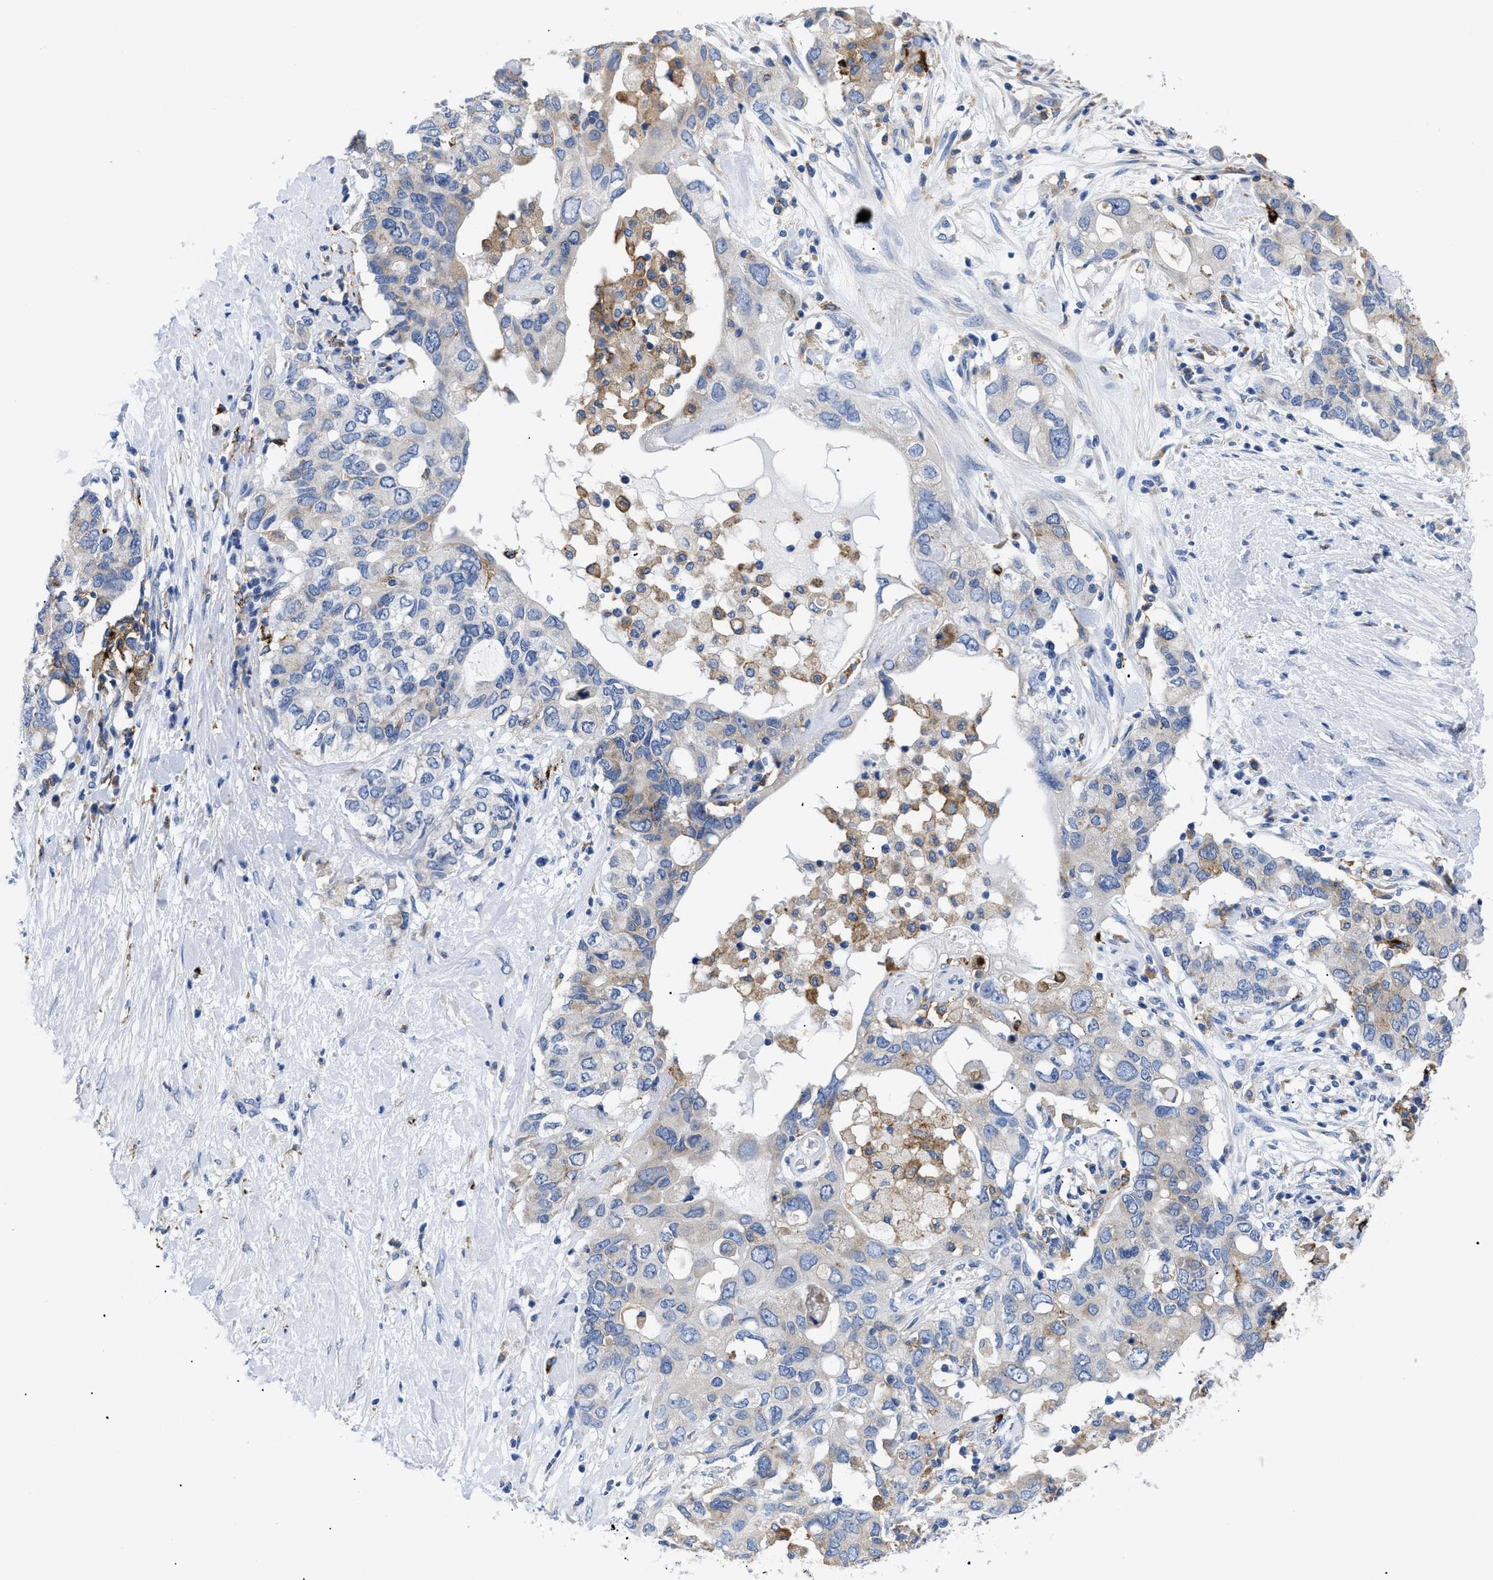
{"staining": {"intensity": "weak", "quantity": "<25%", "location": "cytoplasmic/membranous"}, "tissue": "pancreatic cancer", "cell_type": "Tumor cells", "image_type": "cancer", "snomed": [{"axis": "morphology", "description": "Adenocarcinoma, NOS"}, {"axis": "topography", "description": "Pancreas"}], "caption": "Tumor cells show no significant staining in adenocarcinoma (pancreatic).", "gene": "HLA-DPA1", "patient": {"sex": "female", "age": 56}}